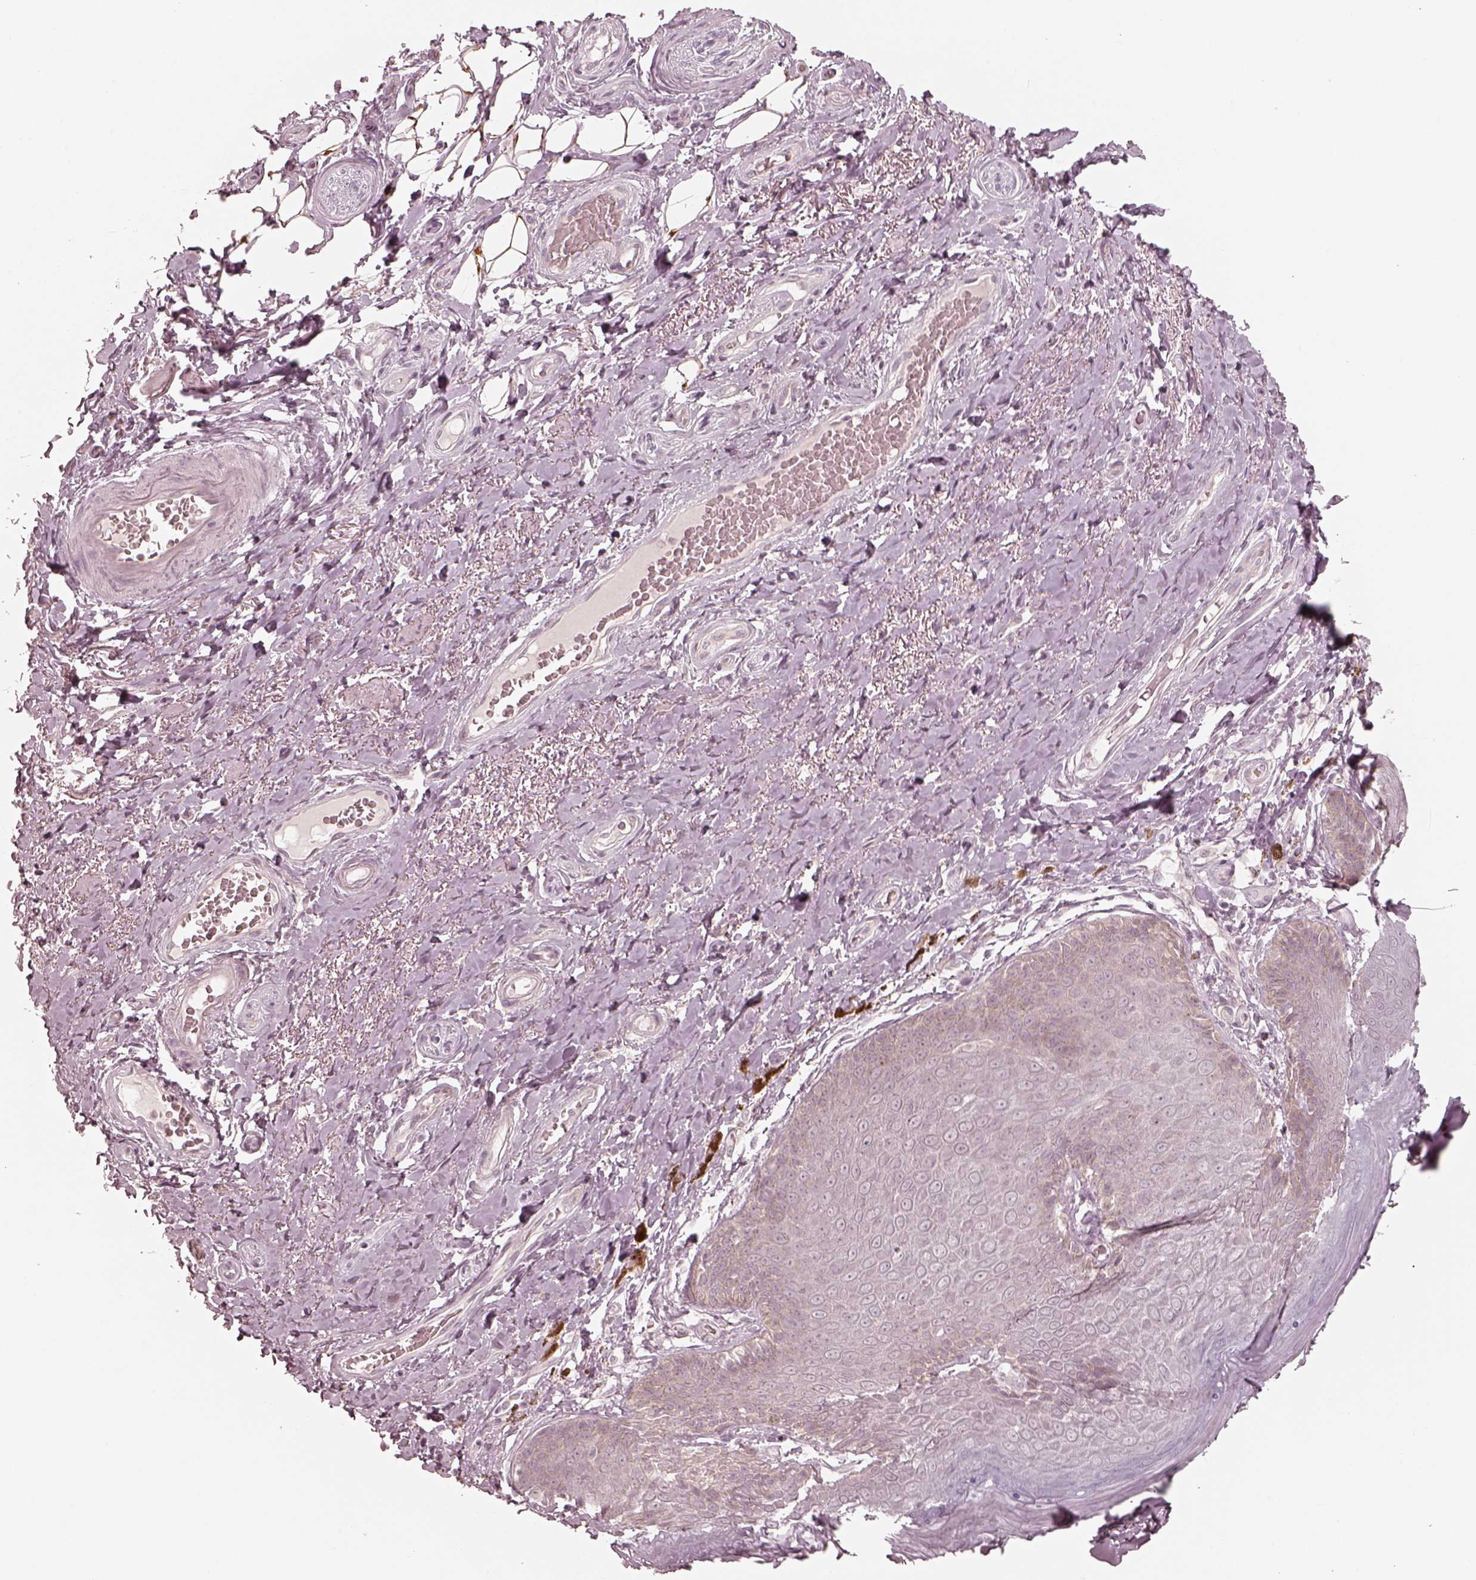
{"staining": {"intensity": "strong", "quantity": "25%-75%", "location": "cytoplasmic/membranous,nuclear"}, "tissue": "adipose tissue", "cell_type": "Adipocytes", "image_type": "normal", "snomed": [{"axis": "morphology", "description": "Normal tissue, NOS"}, {"axis": "topography", "description": "Anal"}, {"axis": "topography", "description": "Peripheral nerve tissue"}], "caption": "This photomicrograph reveals immunohistochemistry staining of benign adipose tissue, with high strong cytoplasmic/membranous,nuclear staining in approximately 25%-75% of adipocytes.", "gene": "ACACB", "patient": {"sex": "male", "age": 53}}